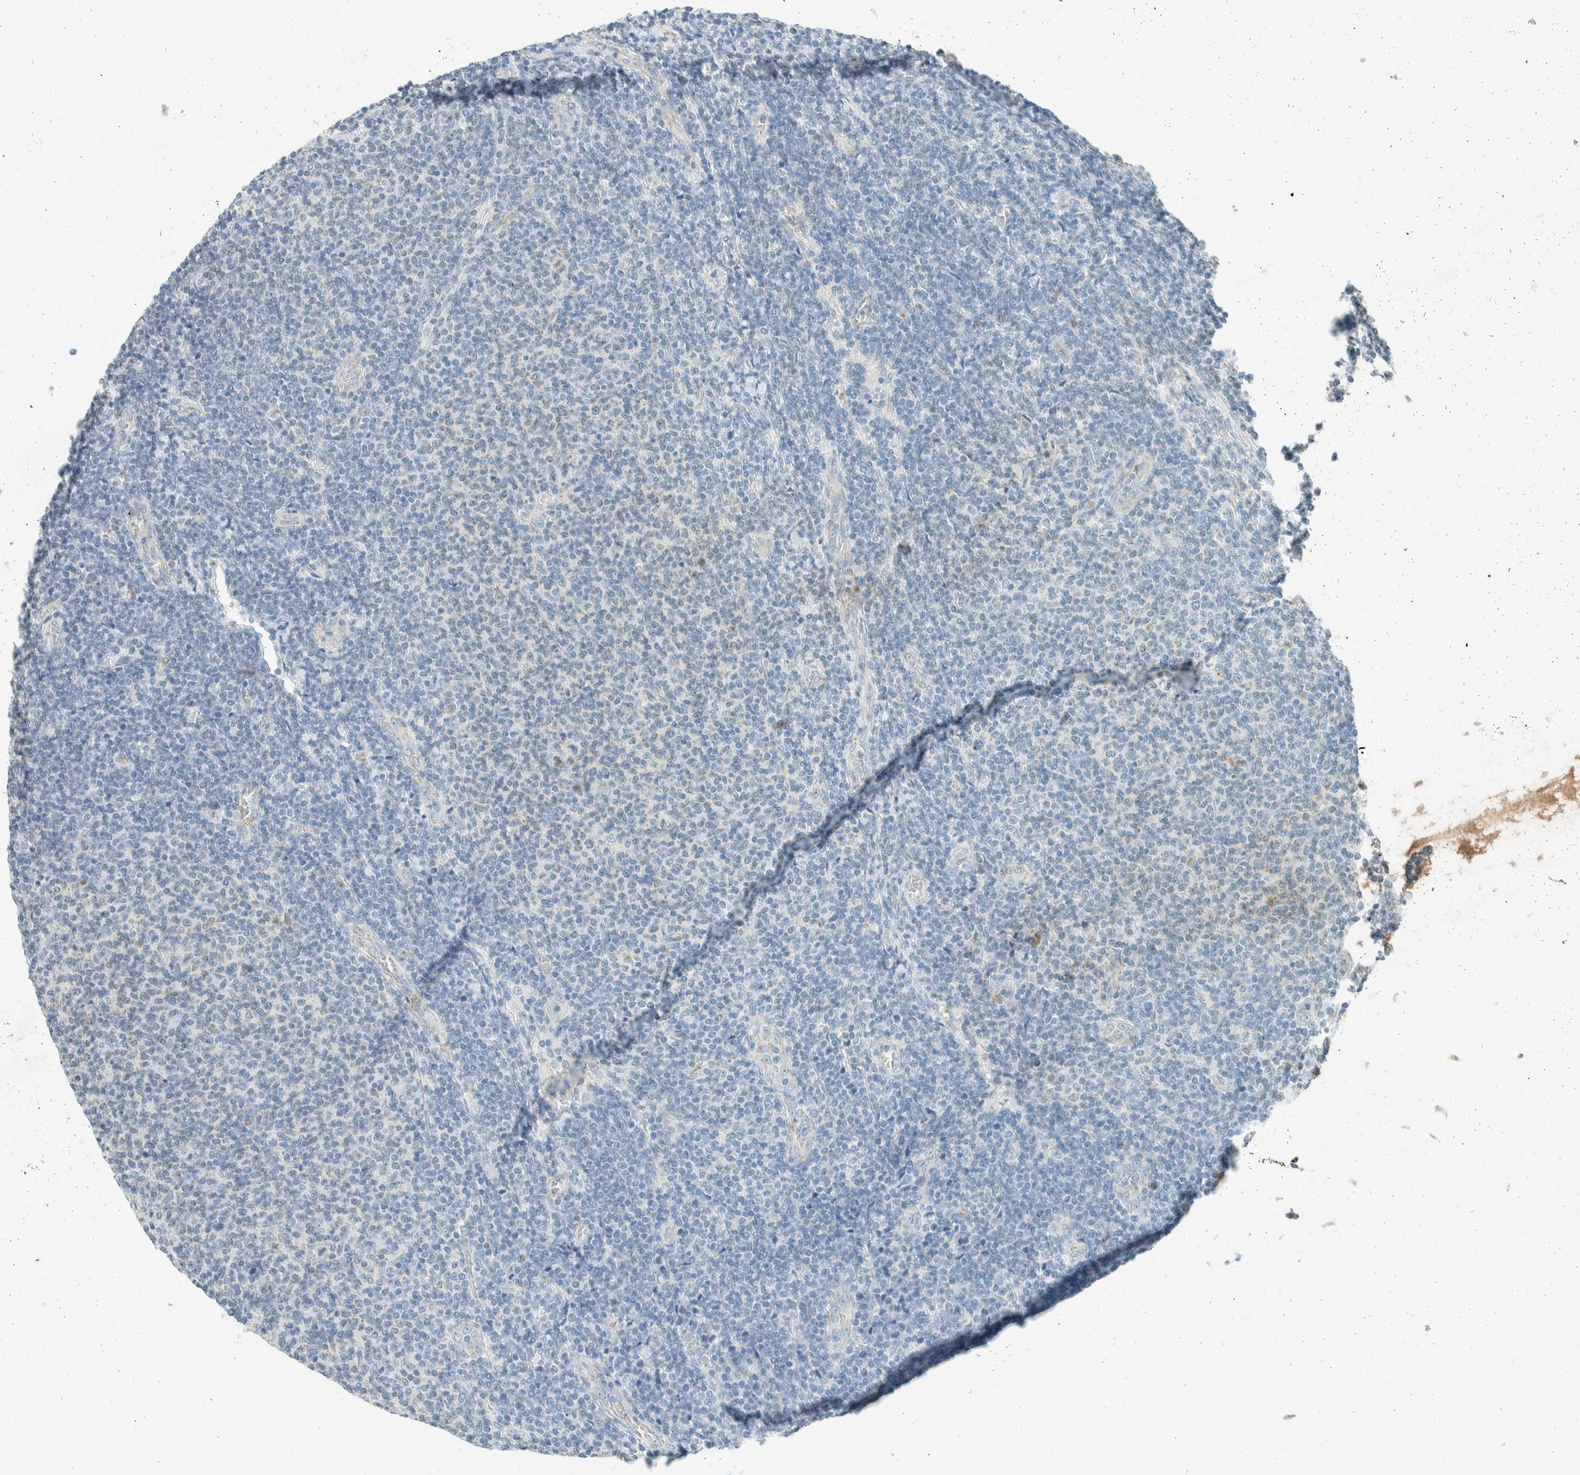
{"staining": {"intensity": "negative", "quantity": "none", "location": "none"}, "tissue": "lymphoma", "cell_type": "Tumor cells", "image_type": "cancer", "snomed": [{"axis": "morphology", "description": "Malignant lymphoma, non-Hodgkin's type, Low grade"}, {"axis": "topography", "description": "Lymph node"}], "caption": "The histopathology image exhibits no significant staining in tumor cells of lymphoma.", "gene": "SLFN12", "patient": {"sex": "male", "age": 66}}